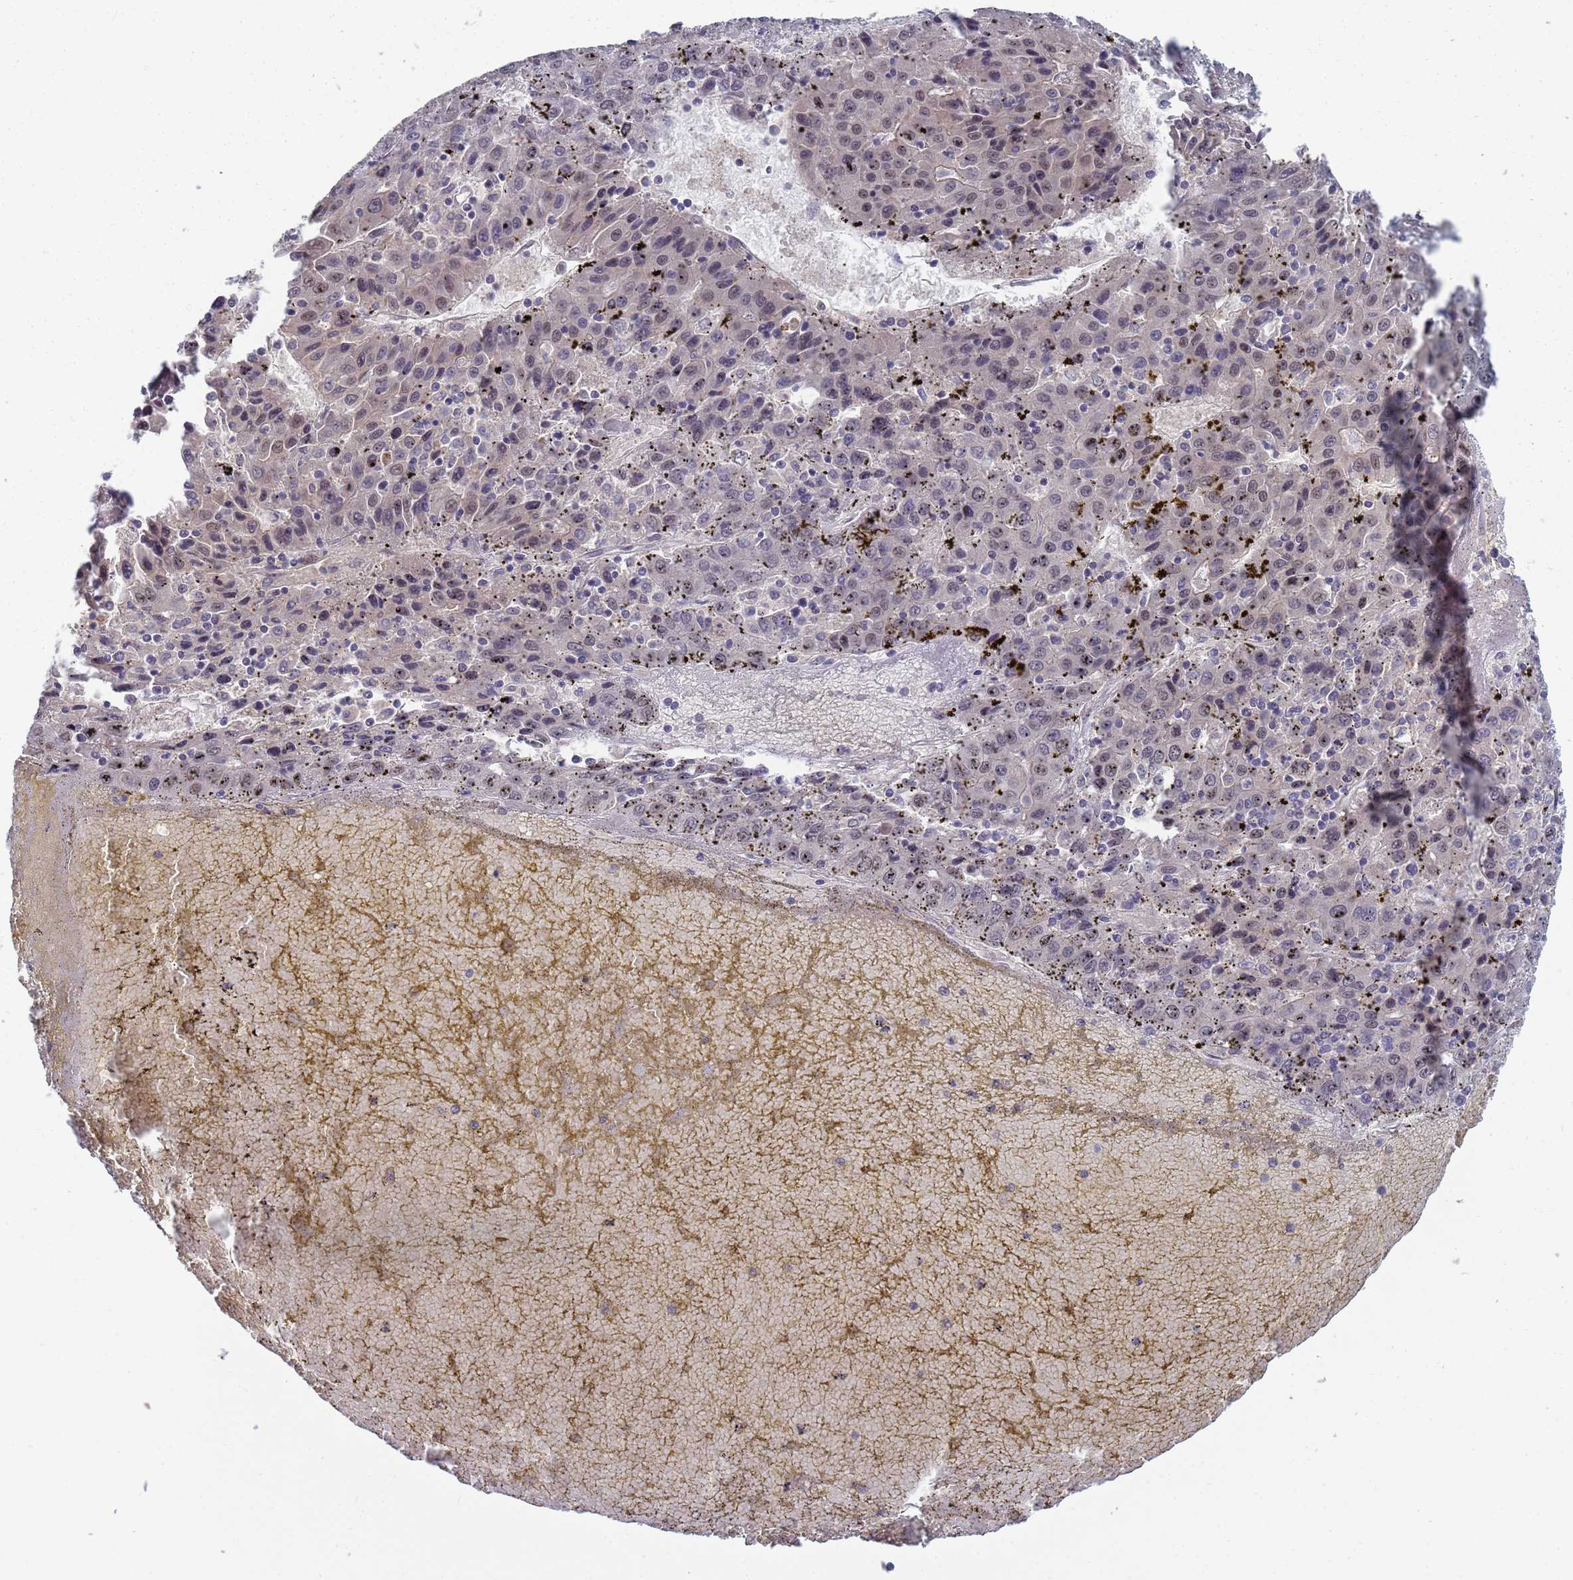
{"staining": {"intensity": "weak", "quantity": "25%-75%", "location": "nuclear"}, "tissue": "liver cancer", "cell_type": "Tumor cells", "image_type": "cancer", "snomed": [{"axis": "morphology", "description": "Carcinoma, Hepatocellular, NOS"}, {"axis": "topography", "description": "Liver"}], "caption": "Protein expression analysis of liver cancer (hepatocellular carcinoma) displays weak nuclear staining in approximately 25%-75% of tumor cells. (Stains: DAB (3,3'-diaminobenzidine) in brown, nuclei in blue, Microscopy: brightfield microscopy at high magnification).", "gene": "SHARPIN", "patient": {"sex": "female", "age": 53}}